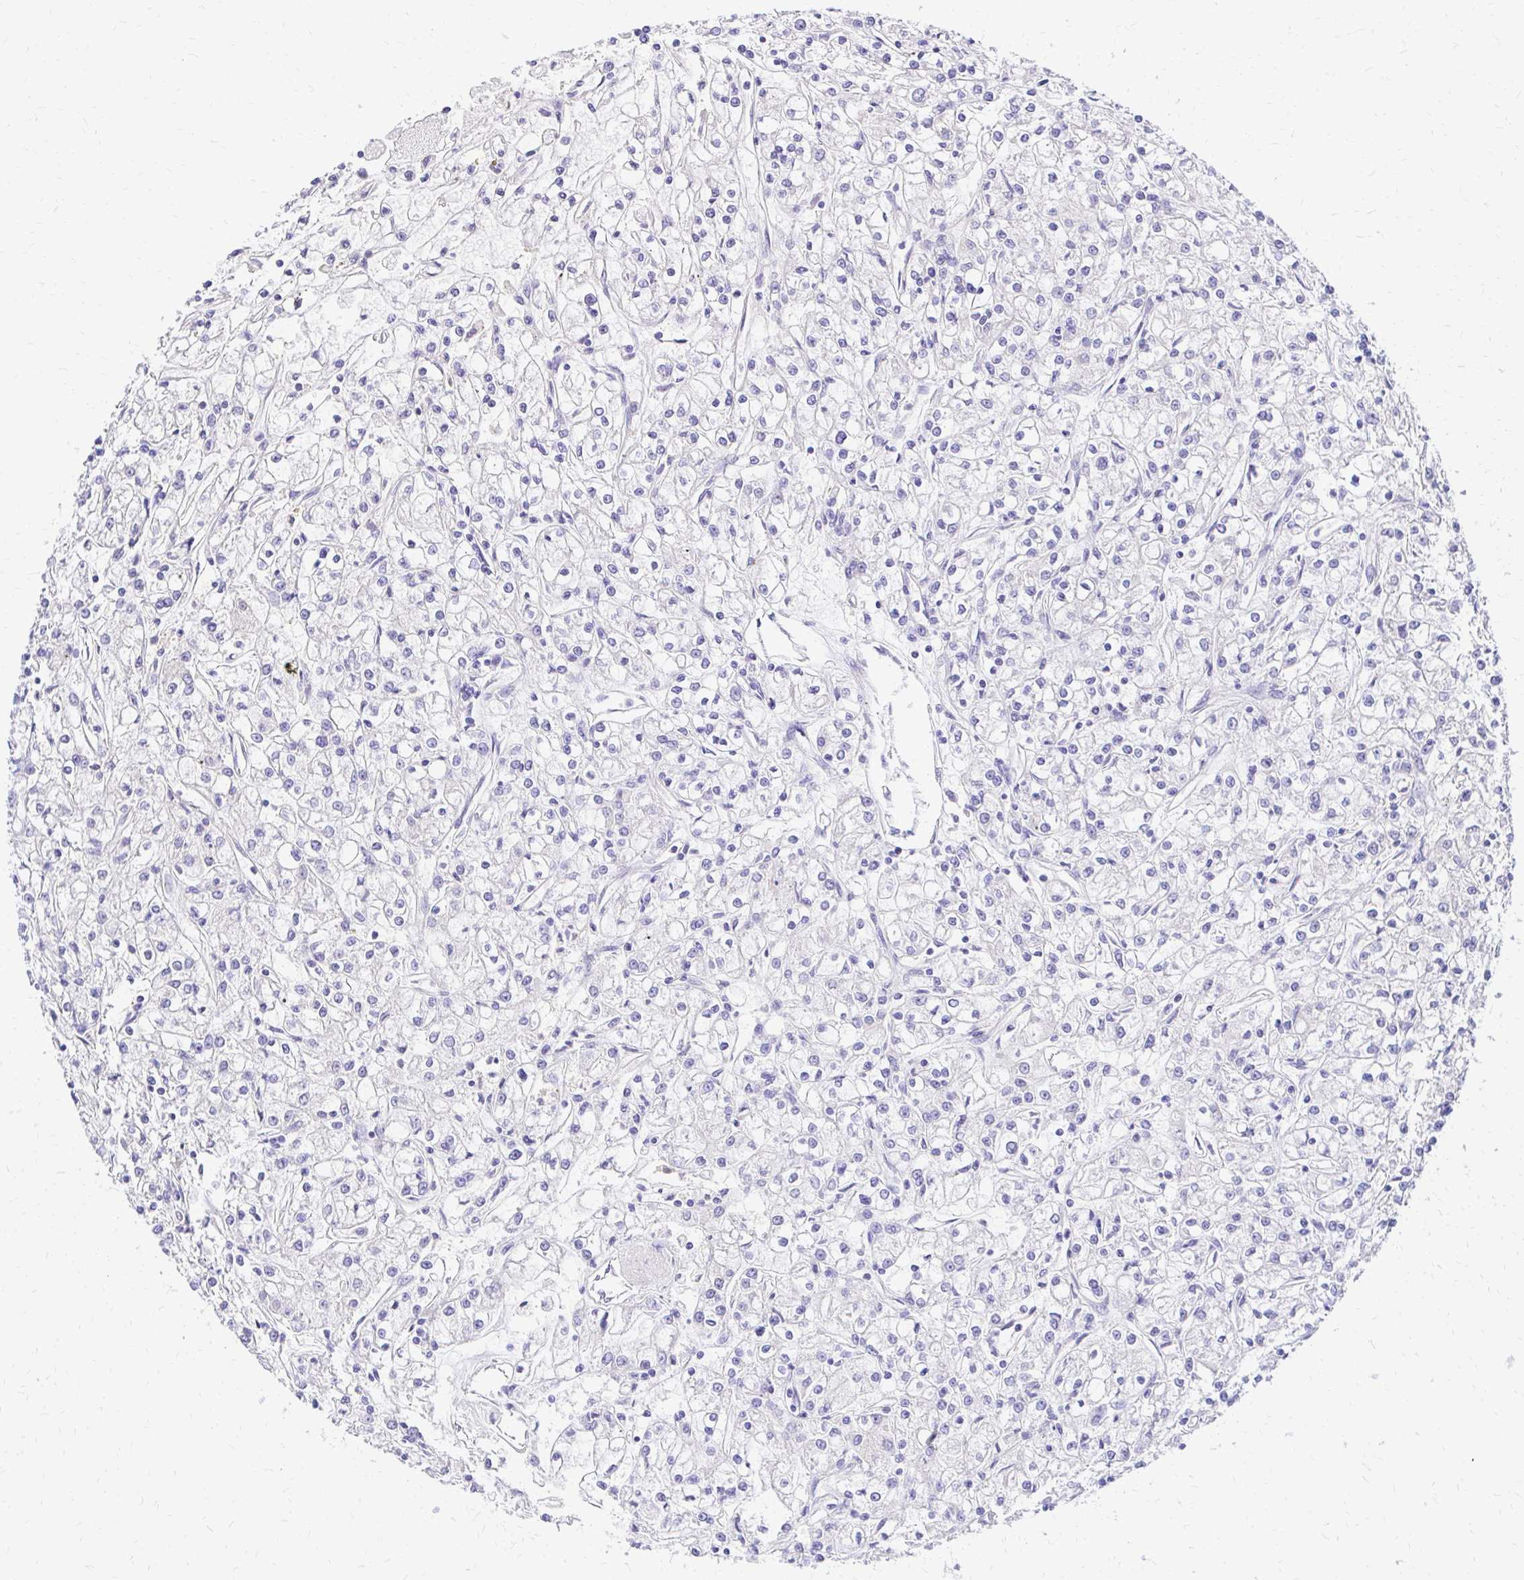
{"staining": {"intensity": "negative", "quantity": "none", "location": "none"}, "tissue": "renal cancer", "cell_type": "Tumor cells", "image_type": "cancer", "snomed": [{"axis": "morphology", "description": "Adenocarcinoma, NOS"}, {"axis": "topography", "description": "Kidney"}], "caption": "Tumor cells are negative for brown protein staining in renal adenocarcinoma.", "gene": "S100G", "patient": {"sex": "female", "age": 59}}